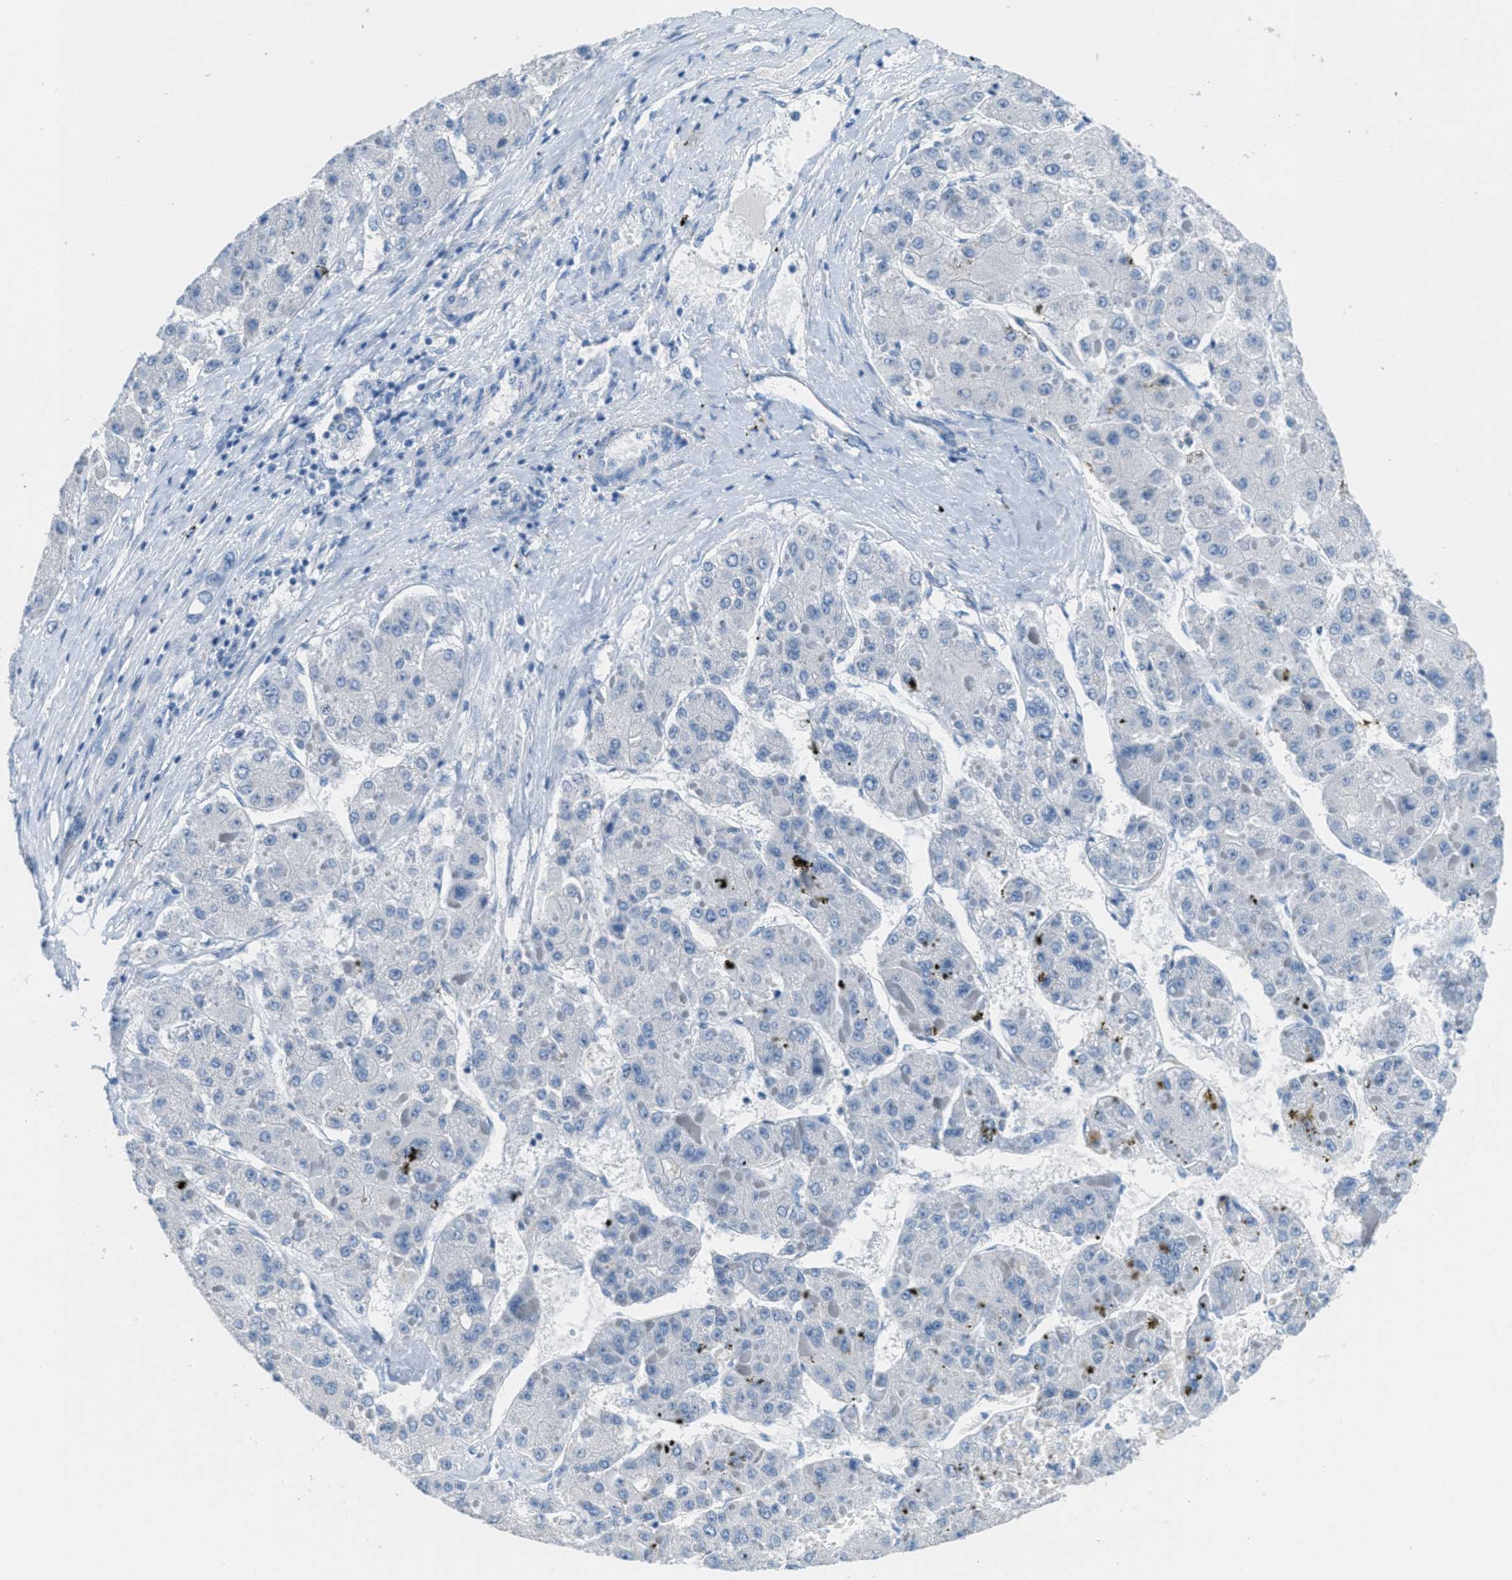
{"staining": {"intensity": "negative", "quantity": "none", "location": "none"}, "tissue": "liver cancer", "cell_type": "Tumor cells", "image_type": "cancer", "snomed": [{"axis": "morphology", "description": "Carcinoma, Hepatocellular, NOS"}, {"axis": "topography", "description": "Liver"}], "caption": "Liver hepatocellular carcinoma was stained to show a protein in brown. There is no significant positivity in tumor cells.", "gene": "MGARP", "patient": {"sex": "female", "age": 73}}